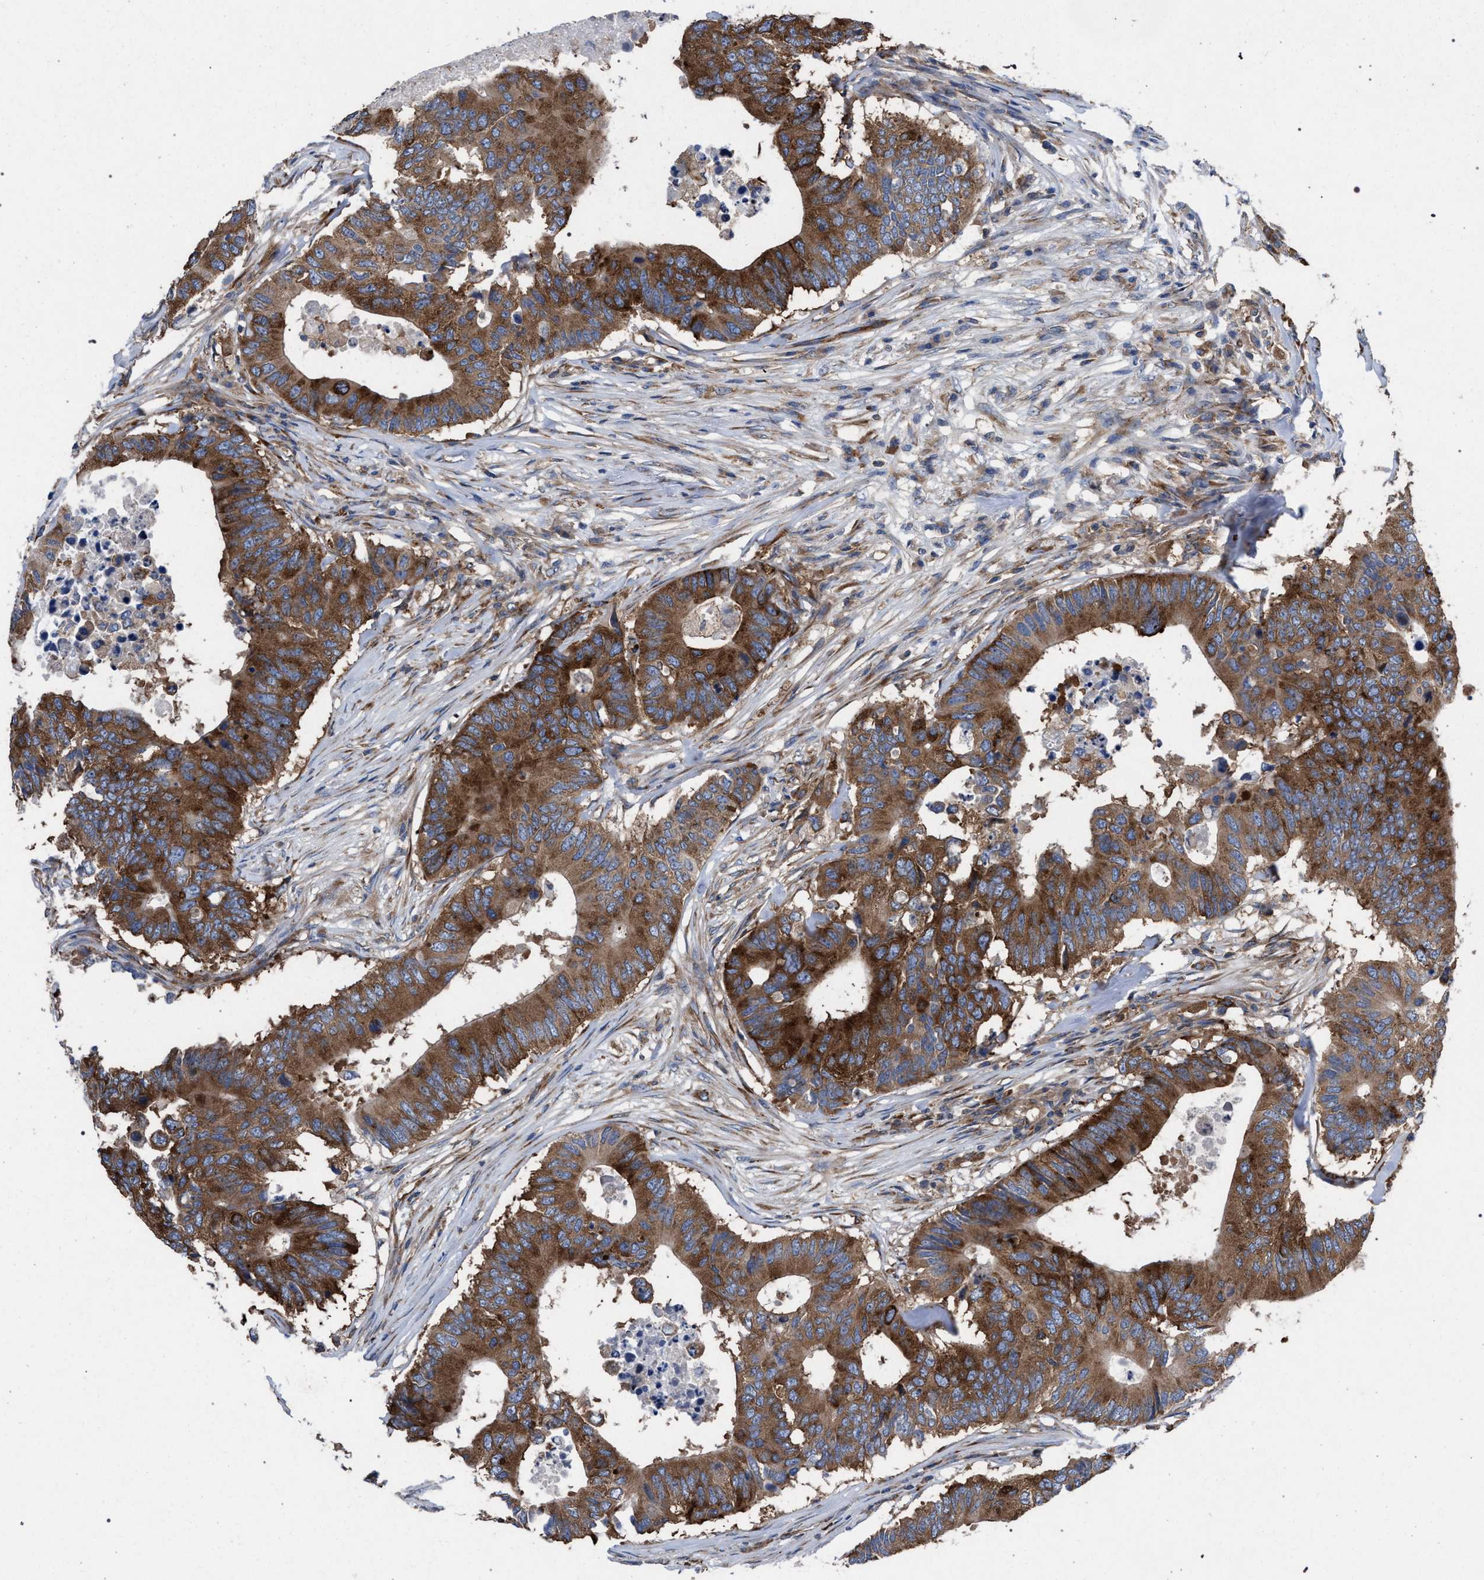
{"staining": {"intensity": "strong", "quantity": ">75%", "location": "cytoplasmic/membranous"}, "tissue": "colorectal cancer", "cell_type": "Tumor cells", "image_type": "cancer", "snomed": [{"axis": "morphology", "description": "Adenocarcinoma, NOS"}, {"axis": "topography", "description": "Colon"}], "caption": "IHC photomicrograph of adenocarcinoma (colorectal) stained for a protein (brown), which reveals high levels of strong cytoplasmic/membranous positivity in approximately >75% of tumor cells.", "gene": "CDR2L", "patient": {"sex": "male", "age": 71}}